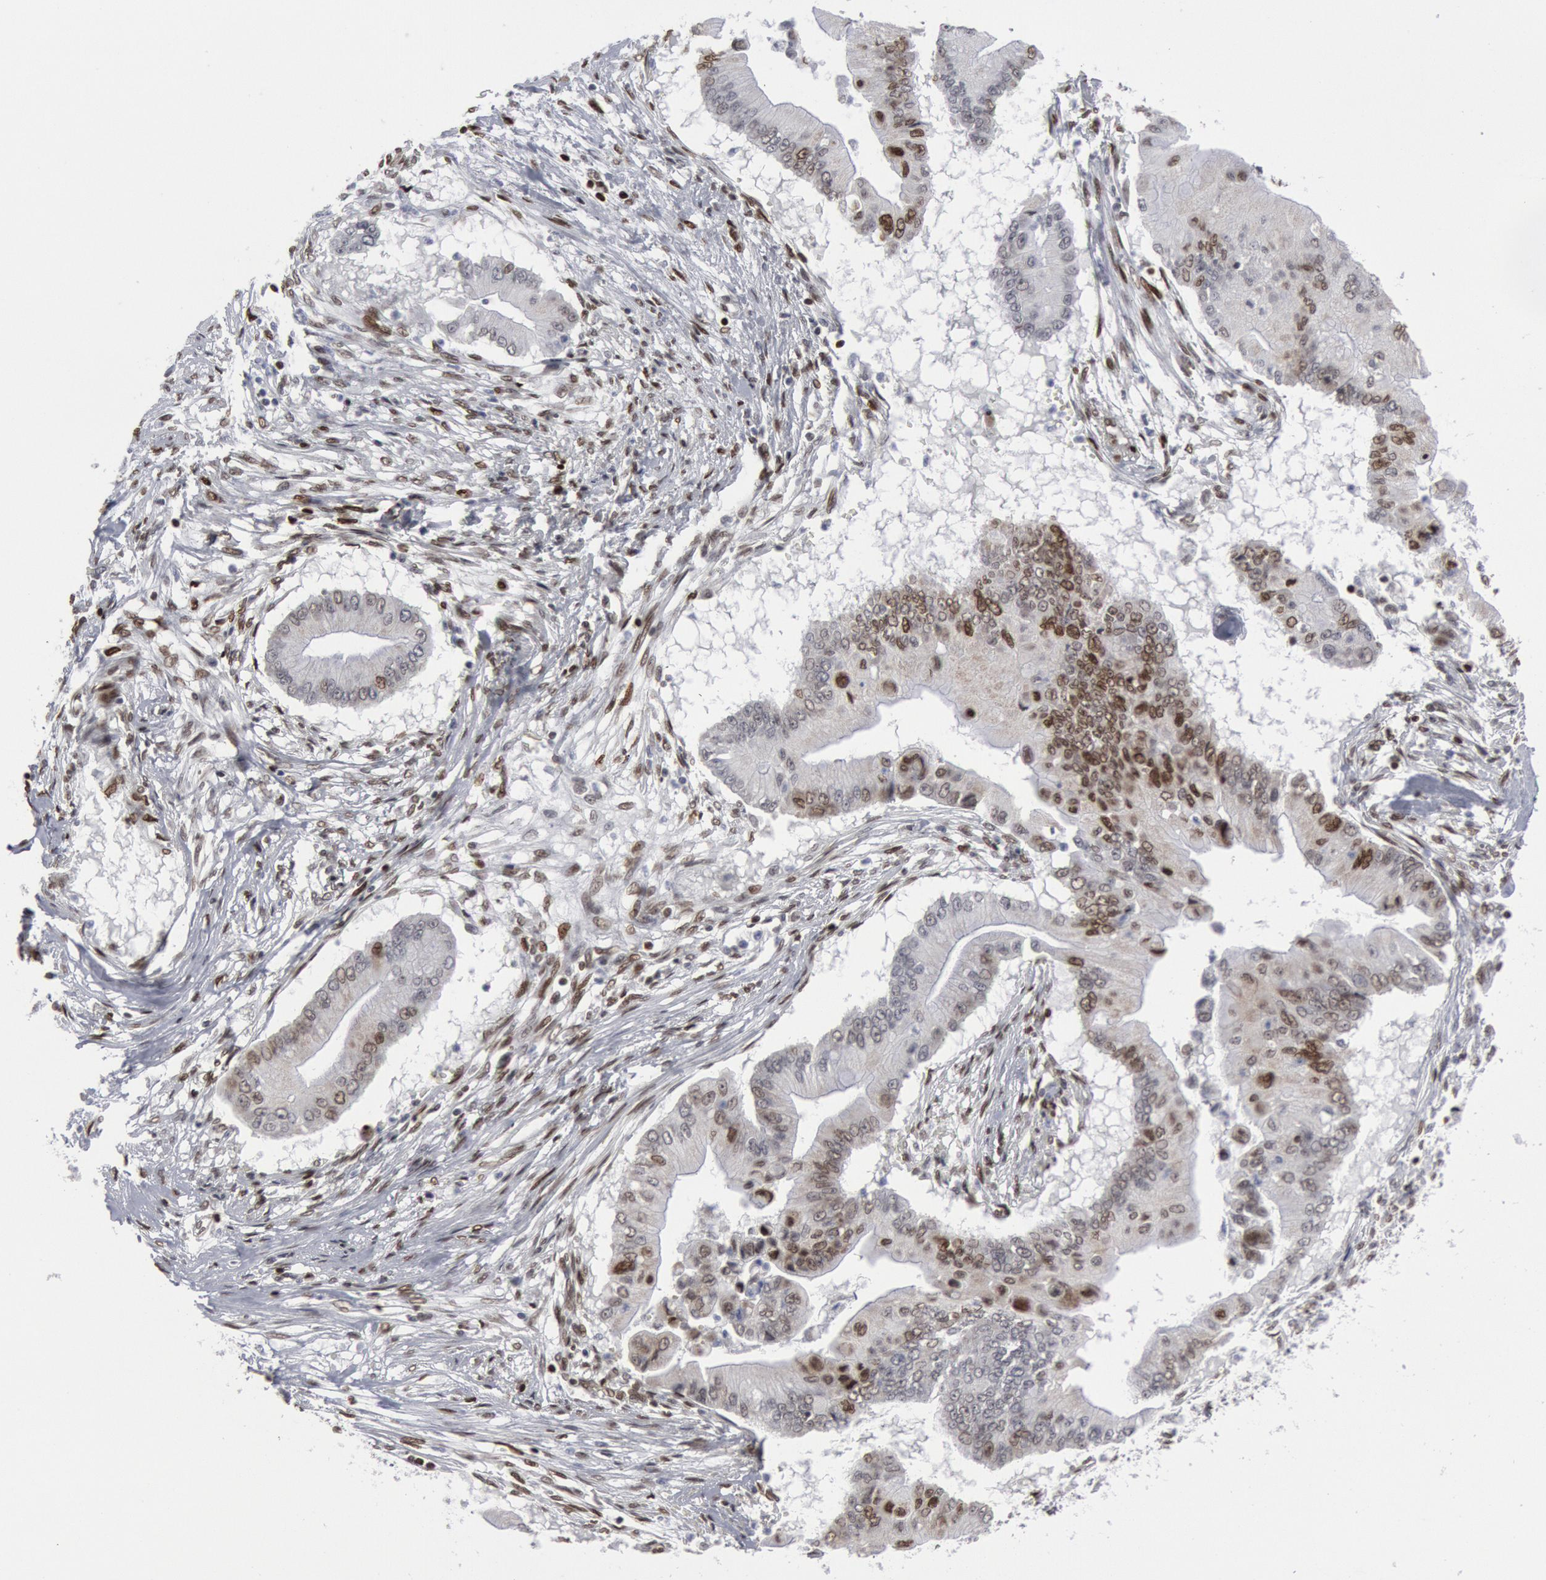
{"staining": {"intensity": "weak", "quantity": "25%-75%", "location": "nuclear"}, "tissue": "pancreatic cancer", "cell_type": "Tumor cells", "image_type": "cancer", "snomed": [{"axis": "morphology", "description": "Adenocarcinoma, NOS"}, {"axis": "topography", "description": "Pancreas"}], "caption": "Immunohistochemical staining of human adenocarcinoma (pancreatic) exhibits weak nuclear protein staining in about 25%-75% of tumor cells.", "gene": "MECP2", "patient": {"sex": "male", "age": 62}}